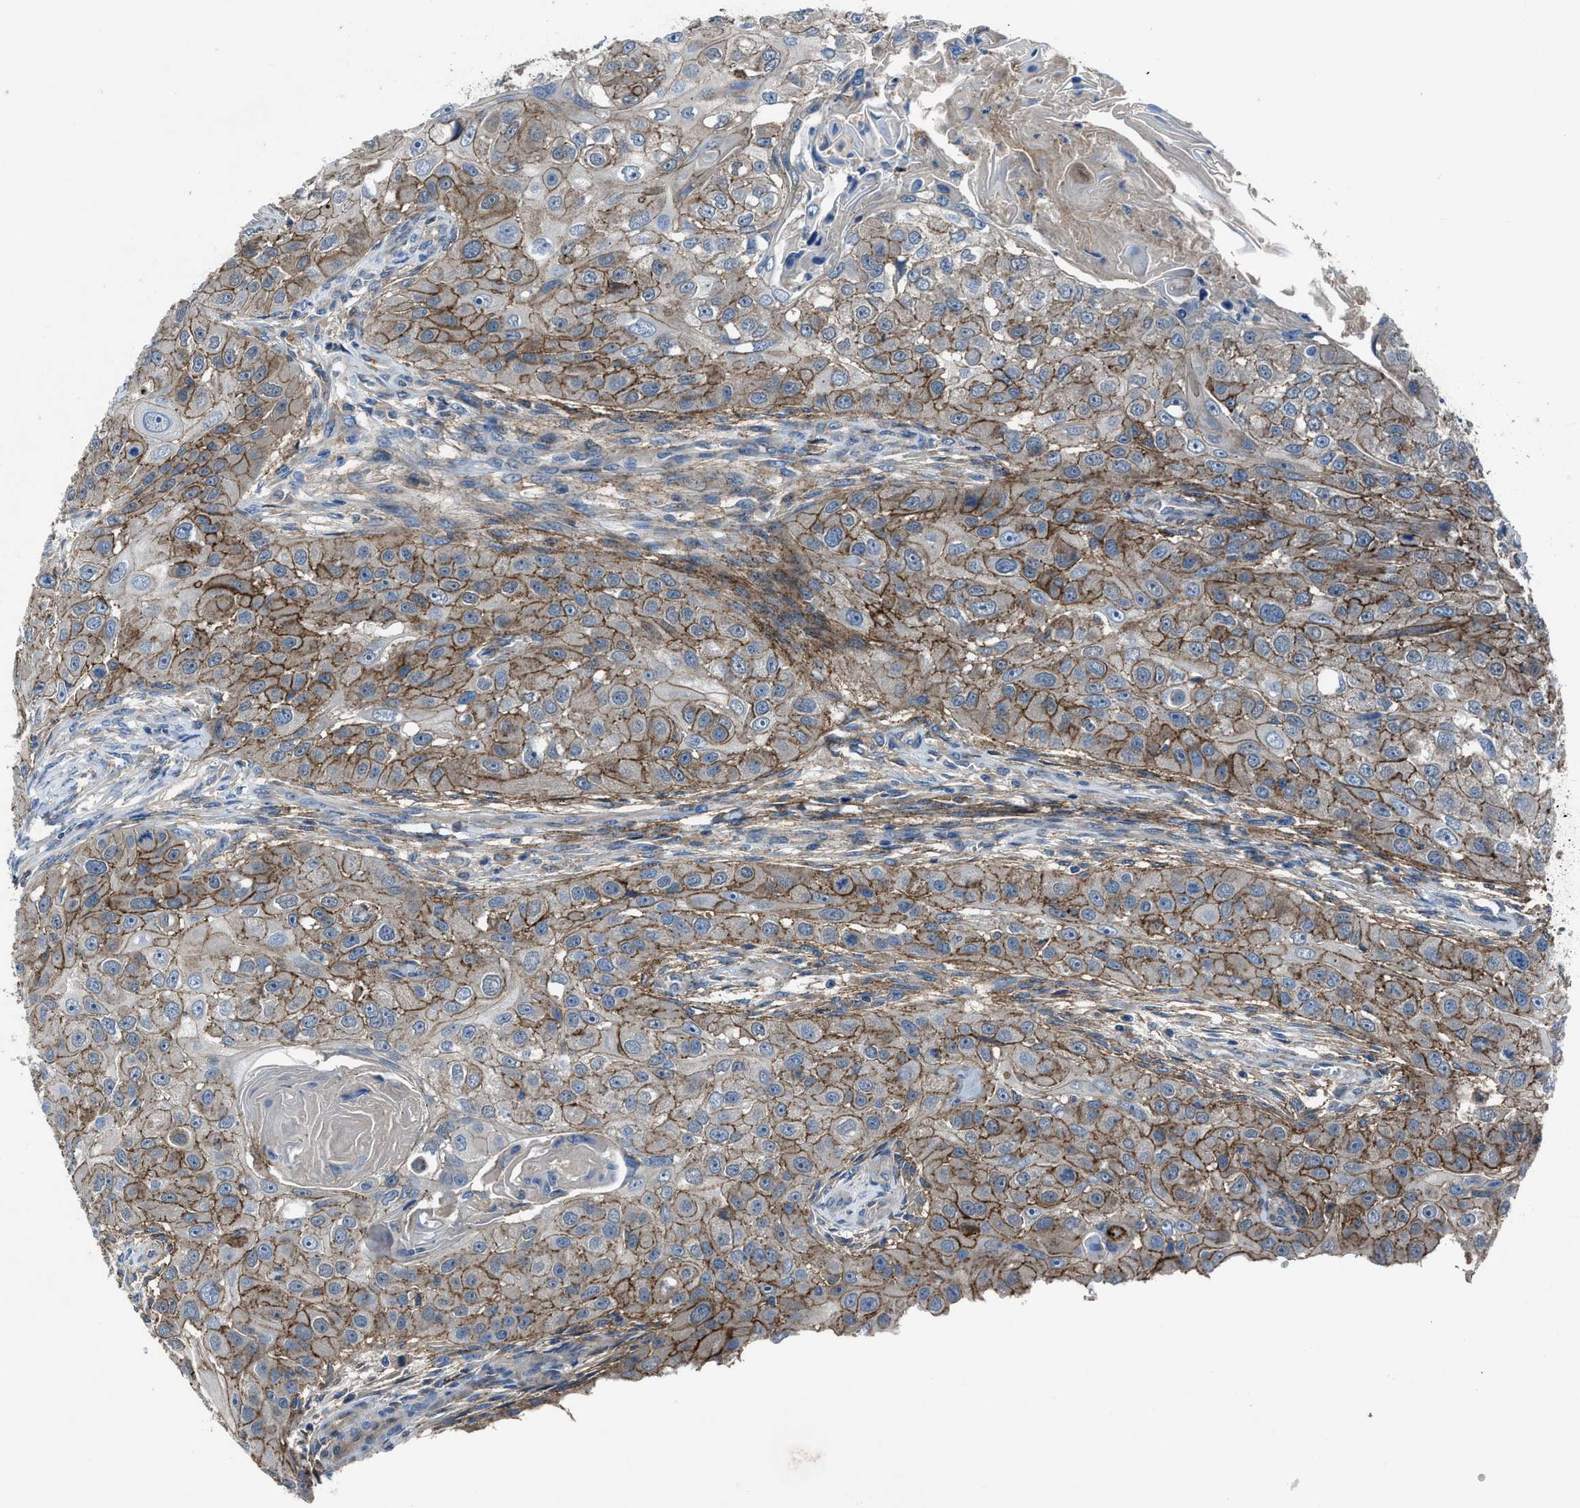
{"staining": {"intensity": "moderate", "quantity": ">75%", "location": "cytoplasmic/membranous"}, "tissue": "head and neck cancer", "cell_type": "Tumor cells", "image_type": "cancer", "snomed": [{"axis": "morphology", "description": "Normal tissue, NOS"}, {"axis": "morphology", "description": "Squamous cell carcinoma, NOS"}, {"axis": "topography", "description": "Skeletal muscle"}, {"axis": "topography", "description": "Head-Neck"}], "caption": "Protein positivity by immunohistochemistry demonstrates moderate cytoplasmic/membranous expression in about >75% of tumor cells in head and neck squamous cell carcinoma. The protein of interest is stained brown, and the nuclei are stained in blue (DAB IHC with brightfield microscopy, high magnification).", "gene": "PTGFRN", "patient": {"sex": "male", "age": 51}}